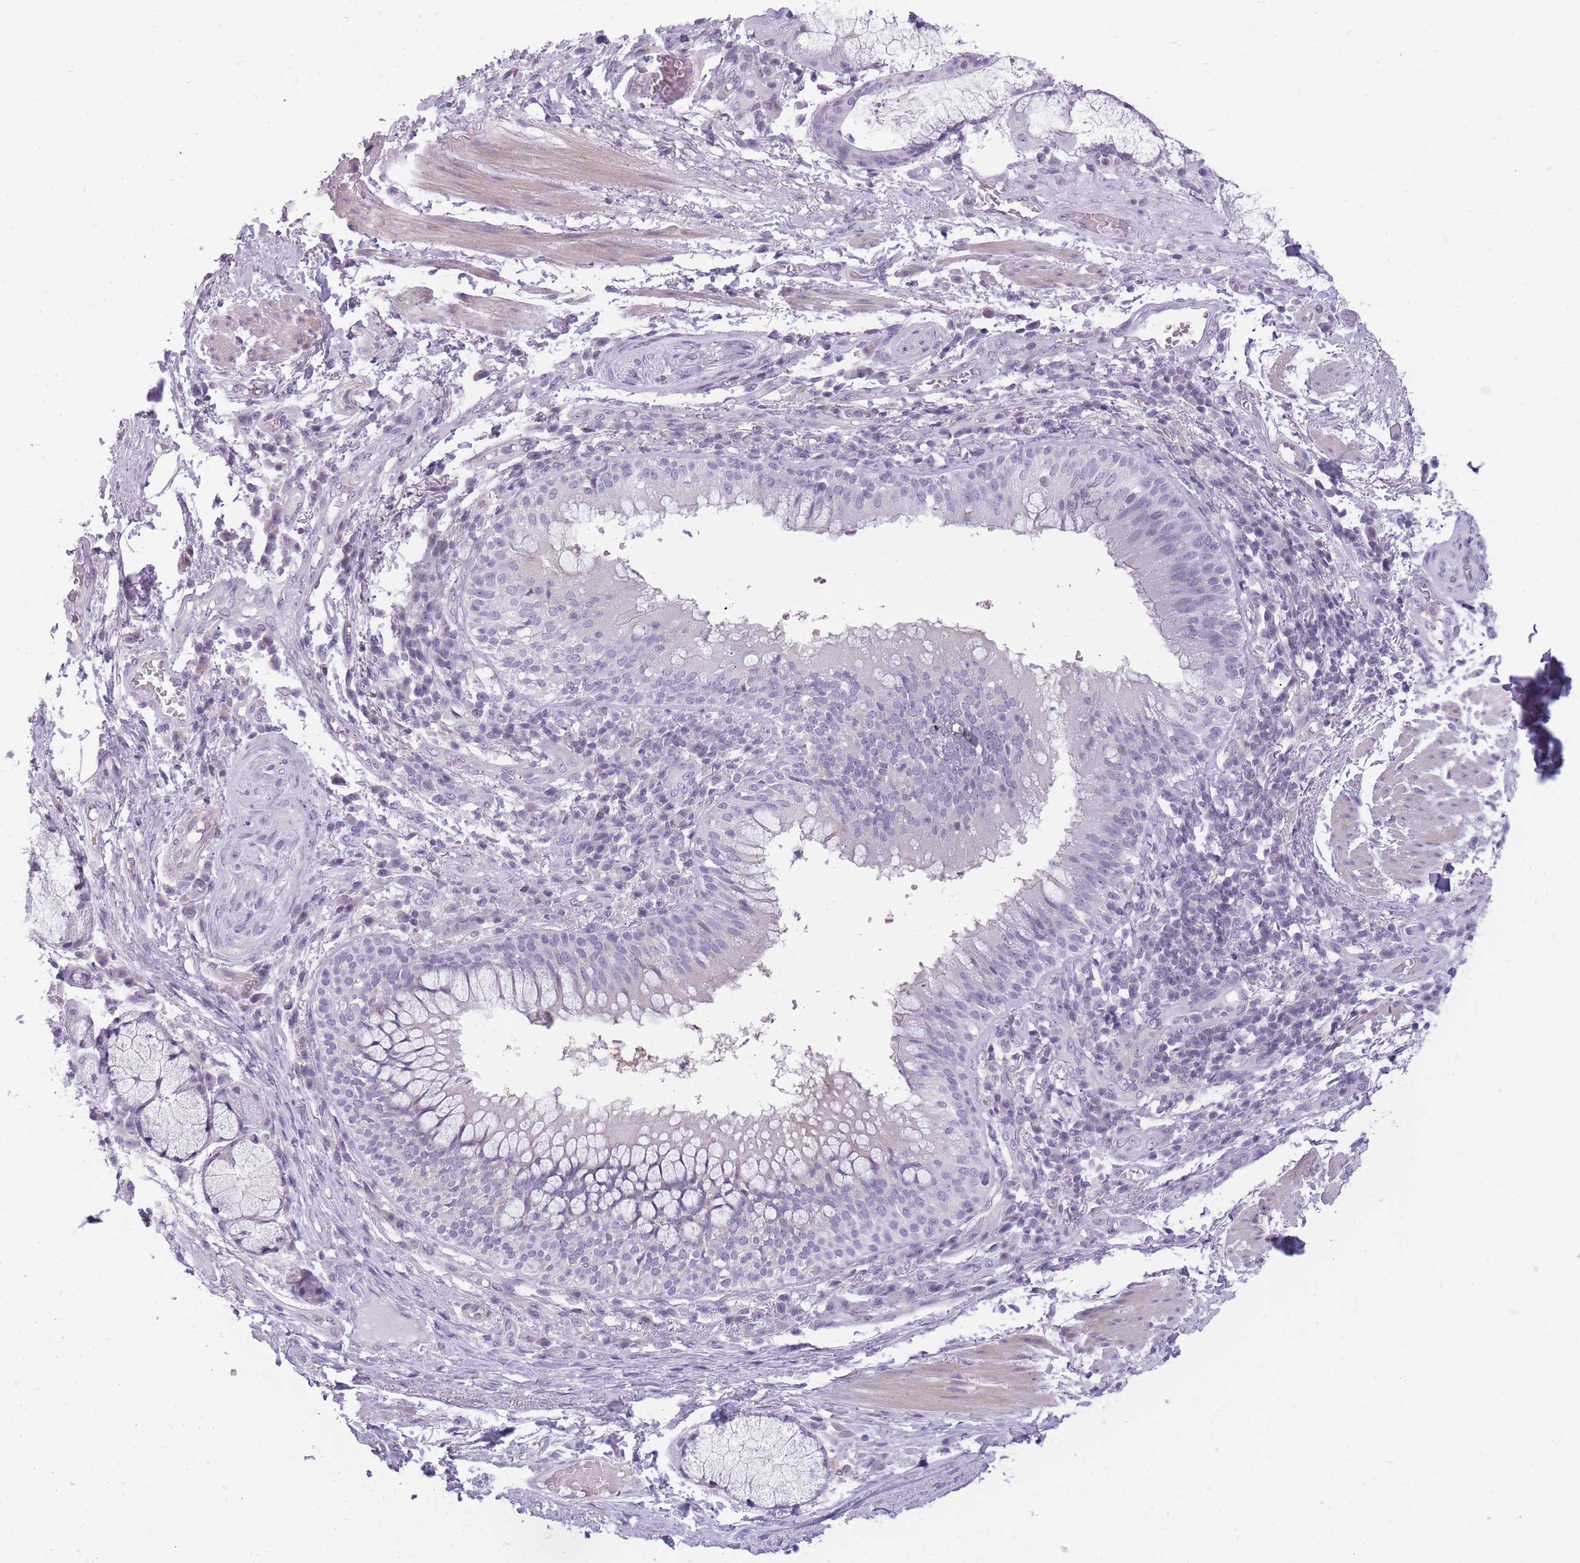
{"staining": {"intensity": "negative", "quantity": "none", "location": "none"}, "tissue": "adipose tissue", "cell_type": "Adipocytes", "image_type": "normal", "snomed": [{"axis": "morphology", "description": "Normal tissue, NOS"}, {"axis": "topography", "description": "Cartilage tissue"}, {"axis": "topography", "description": "Bronchus"}], "caption": "An IHC histopathology image of unremarkable adipose tissue is shown. There is no staining in adipocytes of adipose tissue.", "gene": "GGT1", "patient": {"sex": "male", "age": 56}}